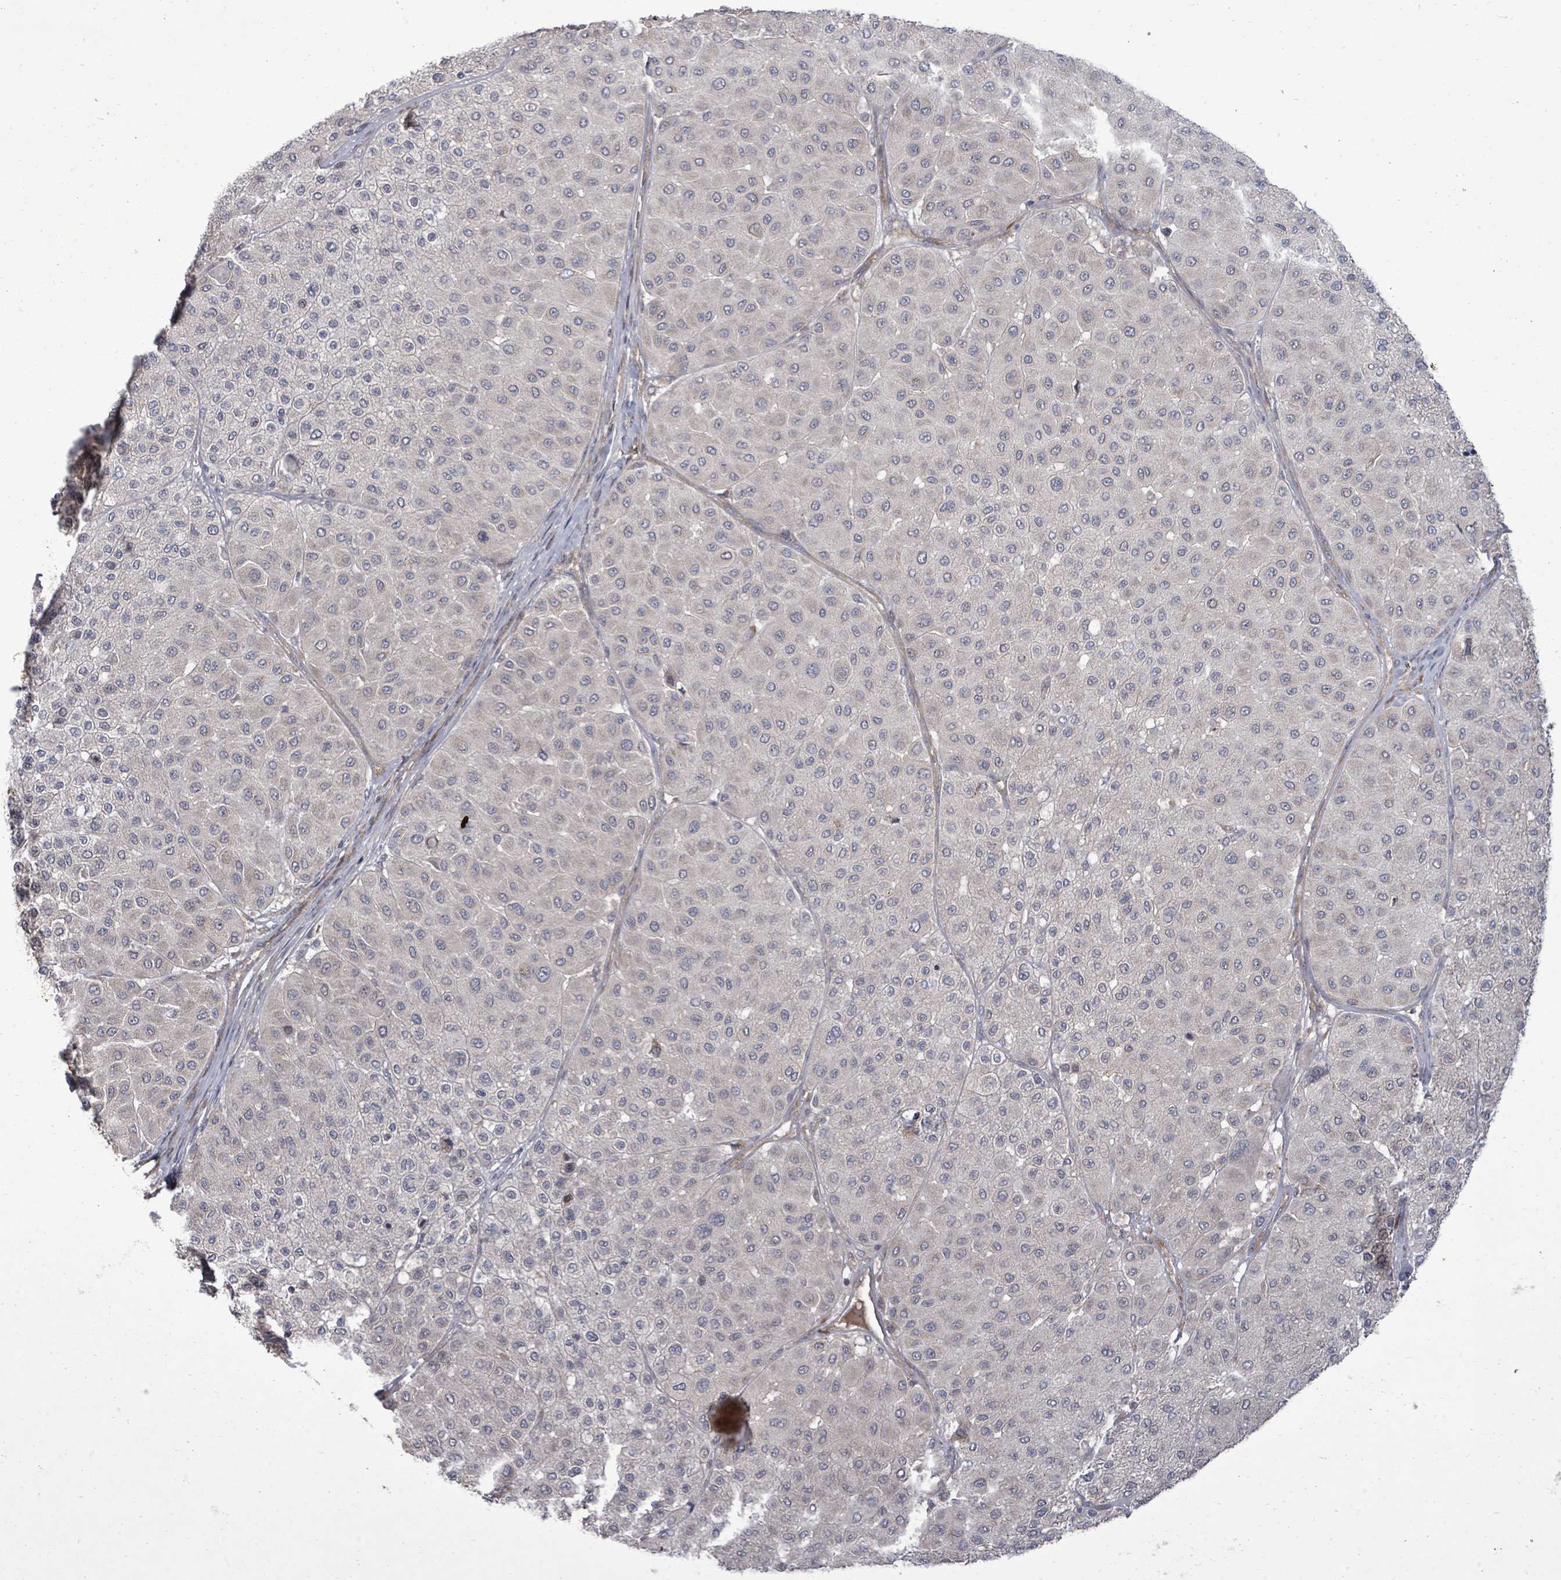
{"staining": {"intensity": "negative", "quantity": "none", "location": "none"}, "tissue": "melanoma", "cell_type": "Tumor cells", "image_type": "cancer", "snomed": [{"axis": "morphology", "description": "Malignant melanoma, Metastatic site"}, {"axis": "topography", "description": "Smooth muscle"}], "caption": "Micrograph shows no protein positivity in tumor cells of malignant melanoma (metastatic site) tissue.", "gene": "KRTAP27-1", "patient": {"sex": "male", "age": 41}}